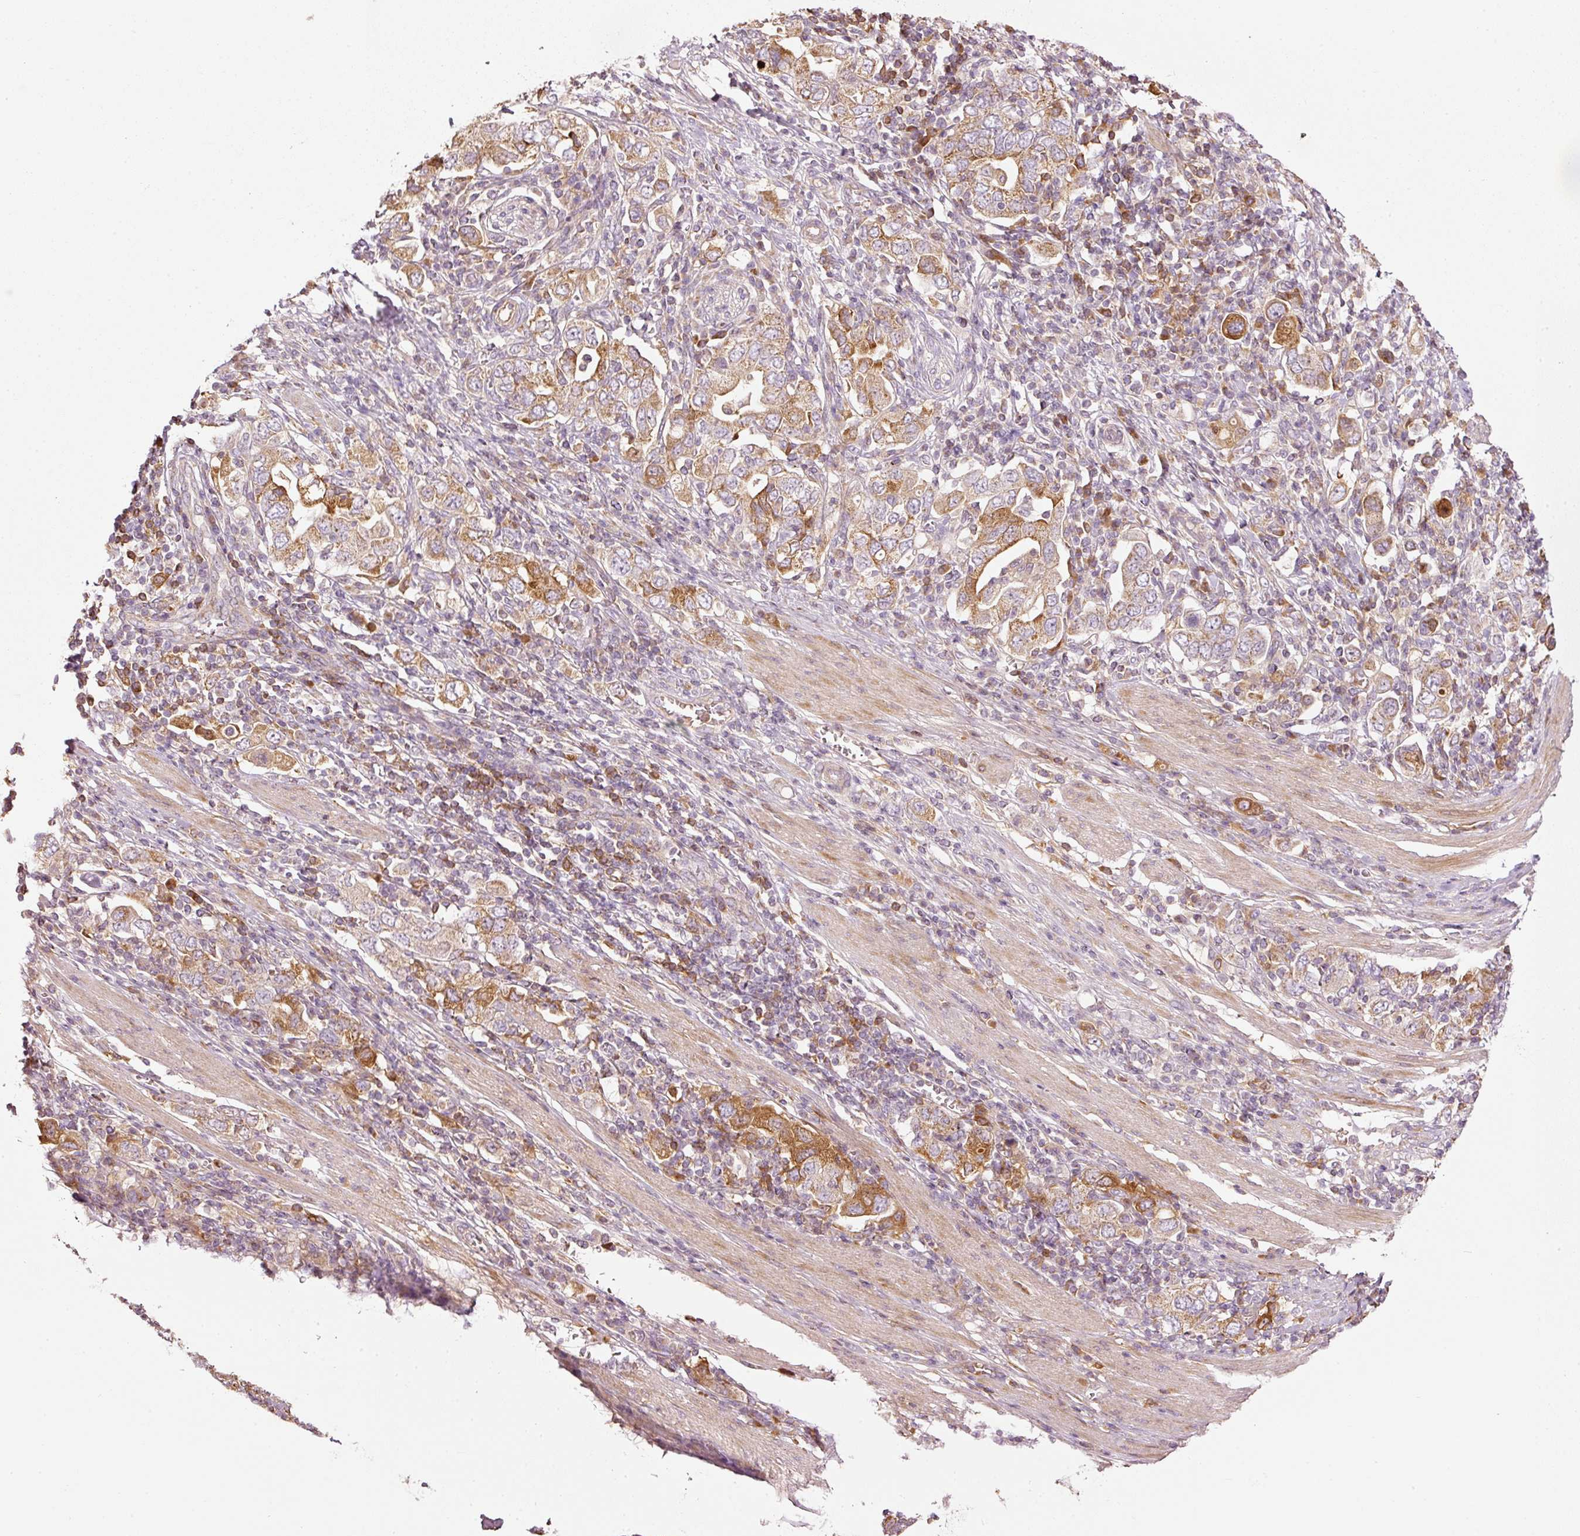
{"staining": {"intensity": "moderate", "quantity": ">75%", "location": "cytoplasmic/membranous"}, "tissue": "stomach cancer", "cell_type": "Tumor cells", "image_type": "cancer", "snomed": [{"axis": "morphology", "description": "Adenocarcinoma, NOS"}, {"axis": "topography", "description": "Stomach, upper"}, {"axis": "topography", "description": "Stomach"}], "caption": "Protein analysis of stomach cancer (adenocarcinoma) tissue shows moderate cytoplasmic/membranous staining in about >75% of tumor cells.", "gene": "SERPING1", "patient": {"sex": "male", "age": 62}}